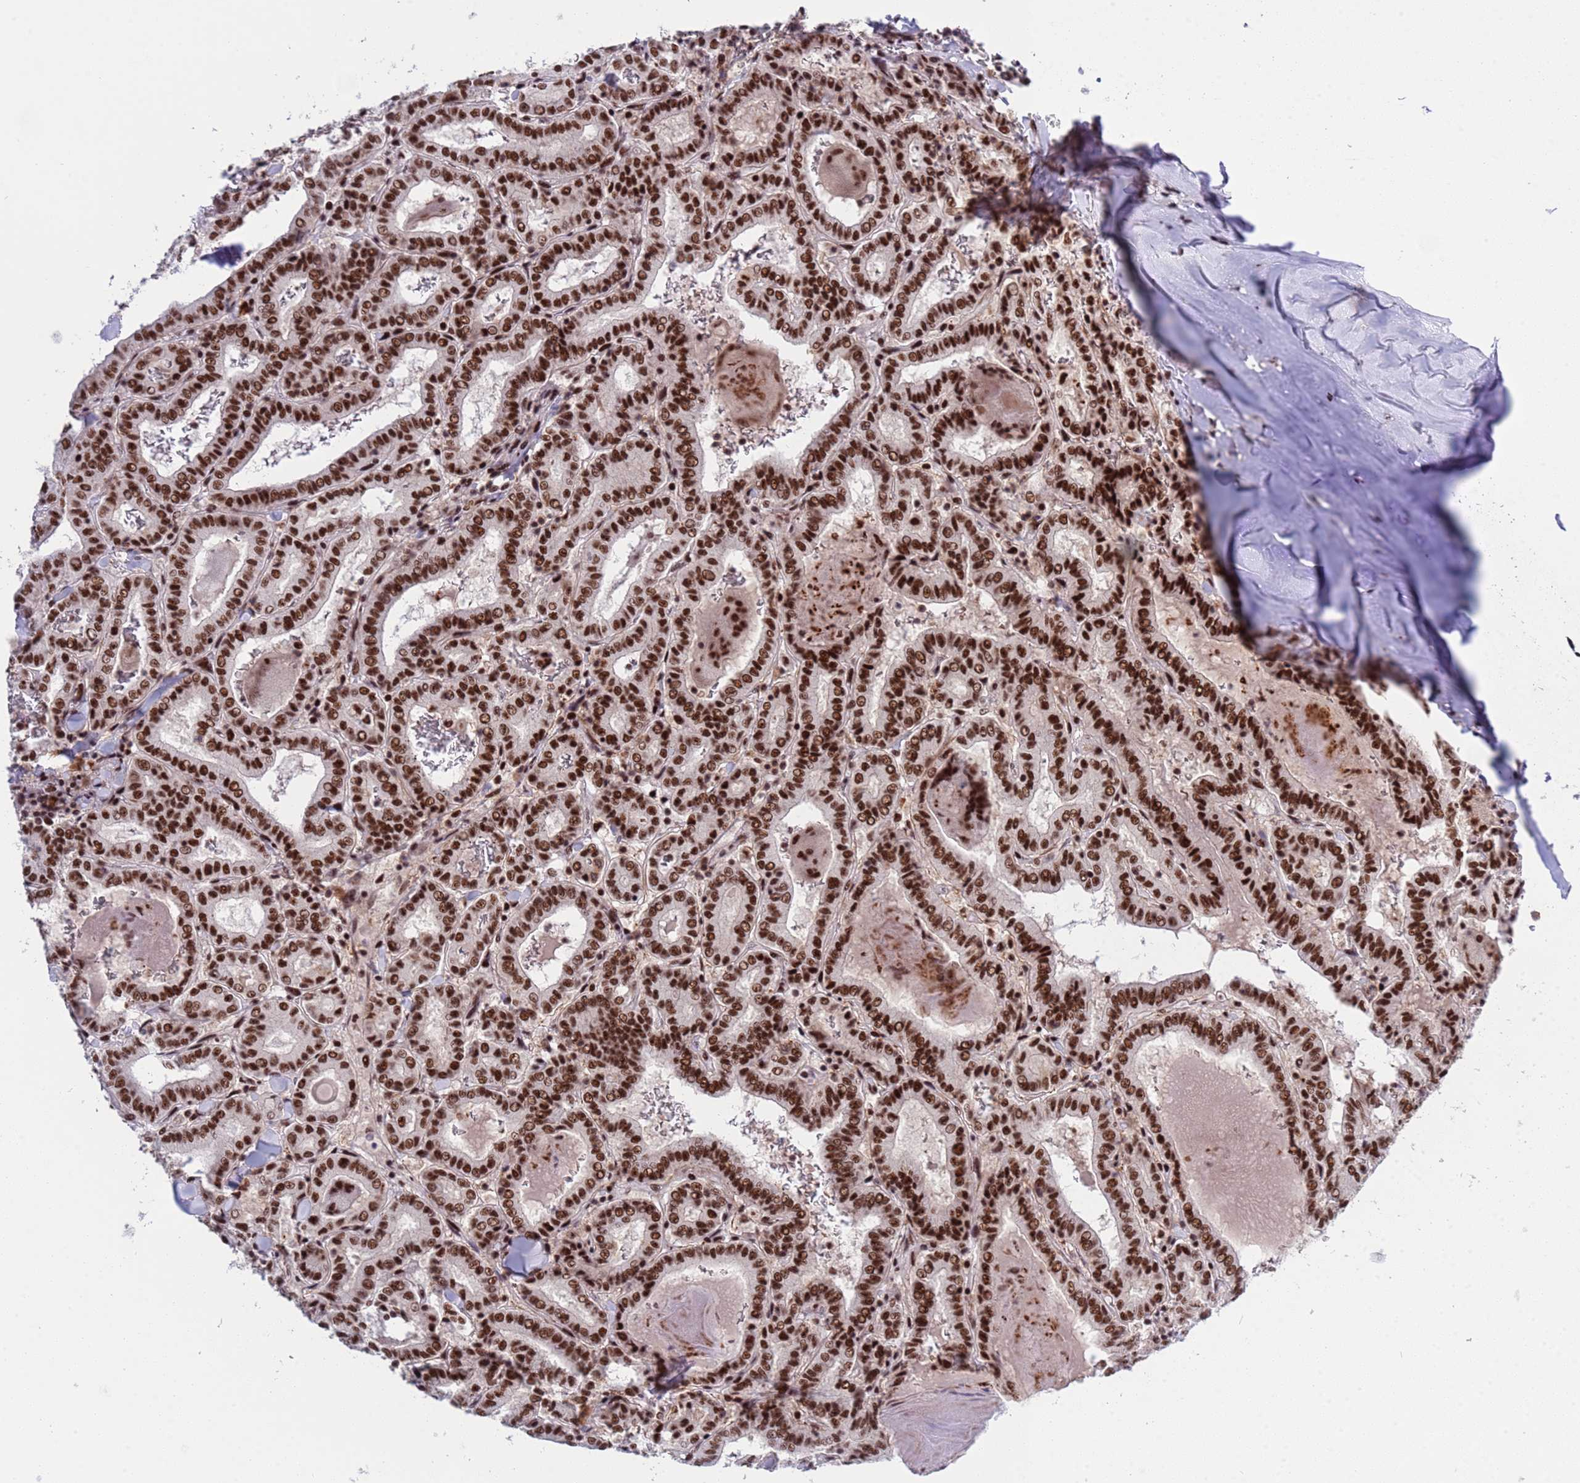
{"staining": {"intensity": "strong", "quantity": ">75%", "location": "nuclear"}, "tissue": "thyroid cancer", "cell_type": "Tumor cells", "image_type": "cancer", "snomed": [{"axis": "morphology", "description": "Papillary adenocarcinoma, NOS"}, {"axis": "topography", "description": "Thyroid gland"}], "caption": "Thyroid cancer (papillary adenocarcinoma) stained with a protein marker reveals strong staining in tumor cells.", "gene": "THOC2", "patient": {"sex": "female", "age": 72}}